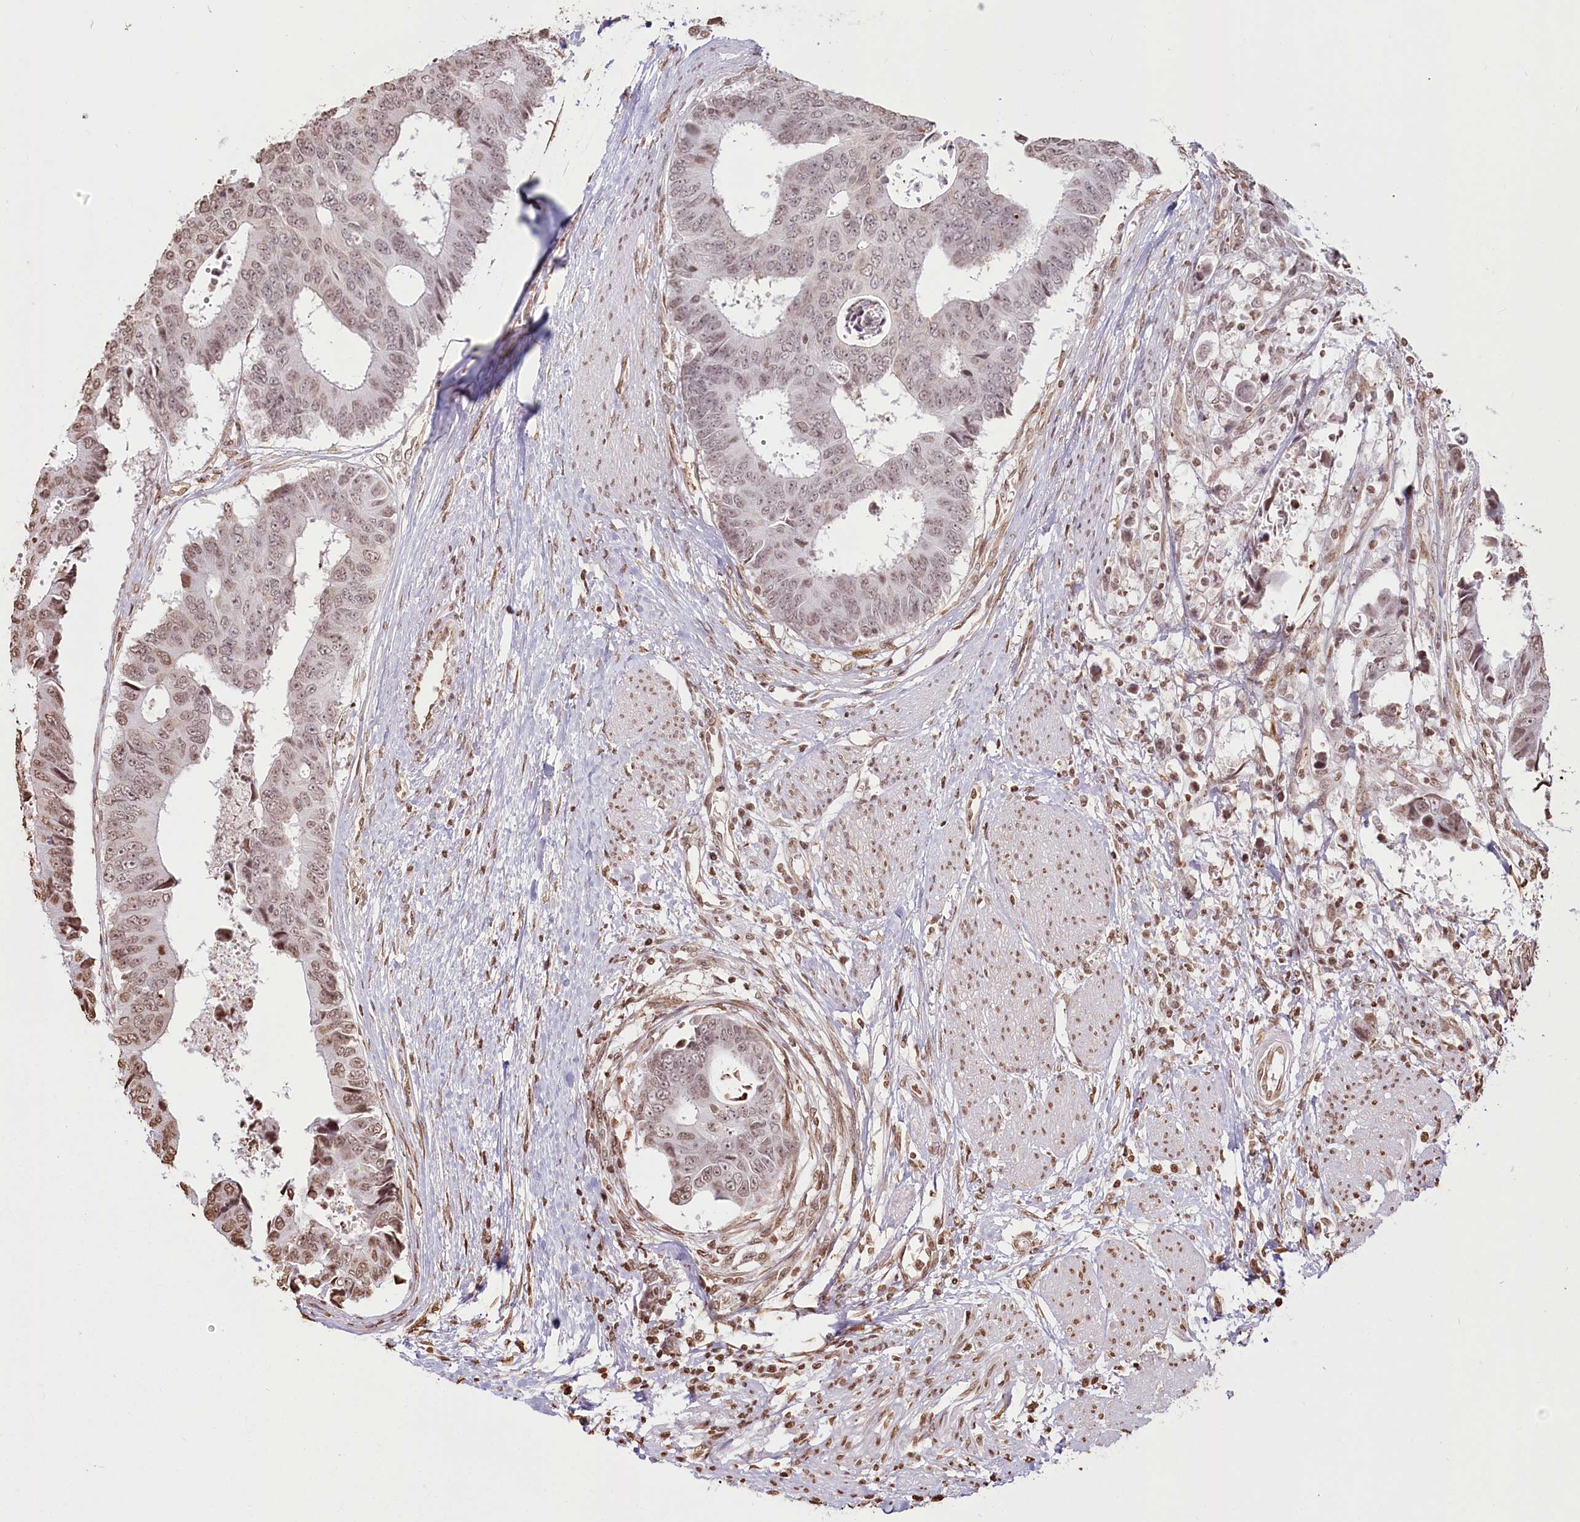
{"staining": {"intensity": "moderate", "quantity": "25%-75%", "location": "nuclear"}, "tissue": "colorectal cancer", "cell_type": "Tumor cells", "image_type": "cancer", "snomed": [{"axis": "morphology", "description": "Adenocarcinoma, NOS"}, {"axis": "topography", "description": "Rectum"}], "caption": "An image of human colorectal cancer stained for a protein displays moderate nuclear brown staining in tumor cells.", "gene": "FAM13A", "patient": {"sex": "male", "age": 84}}